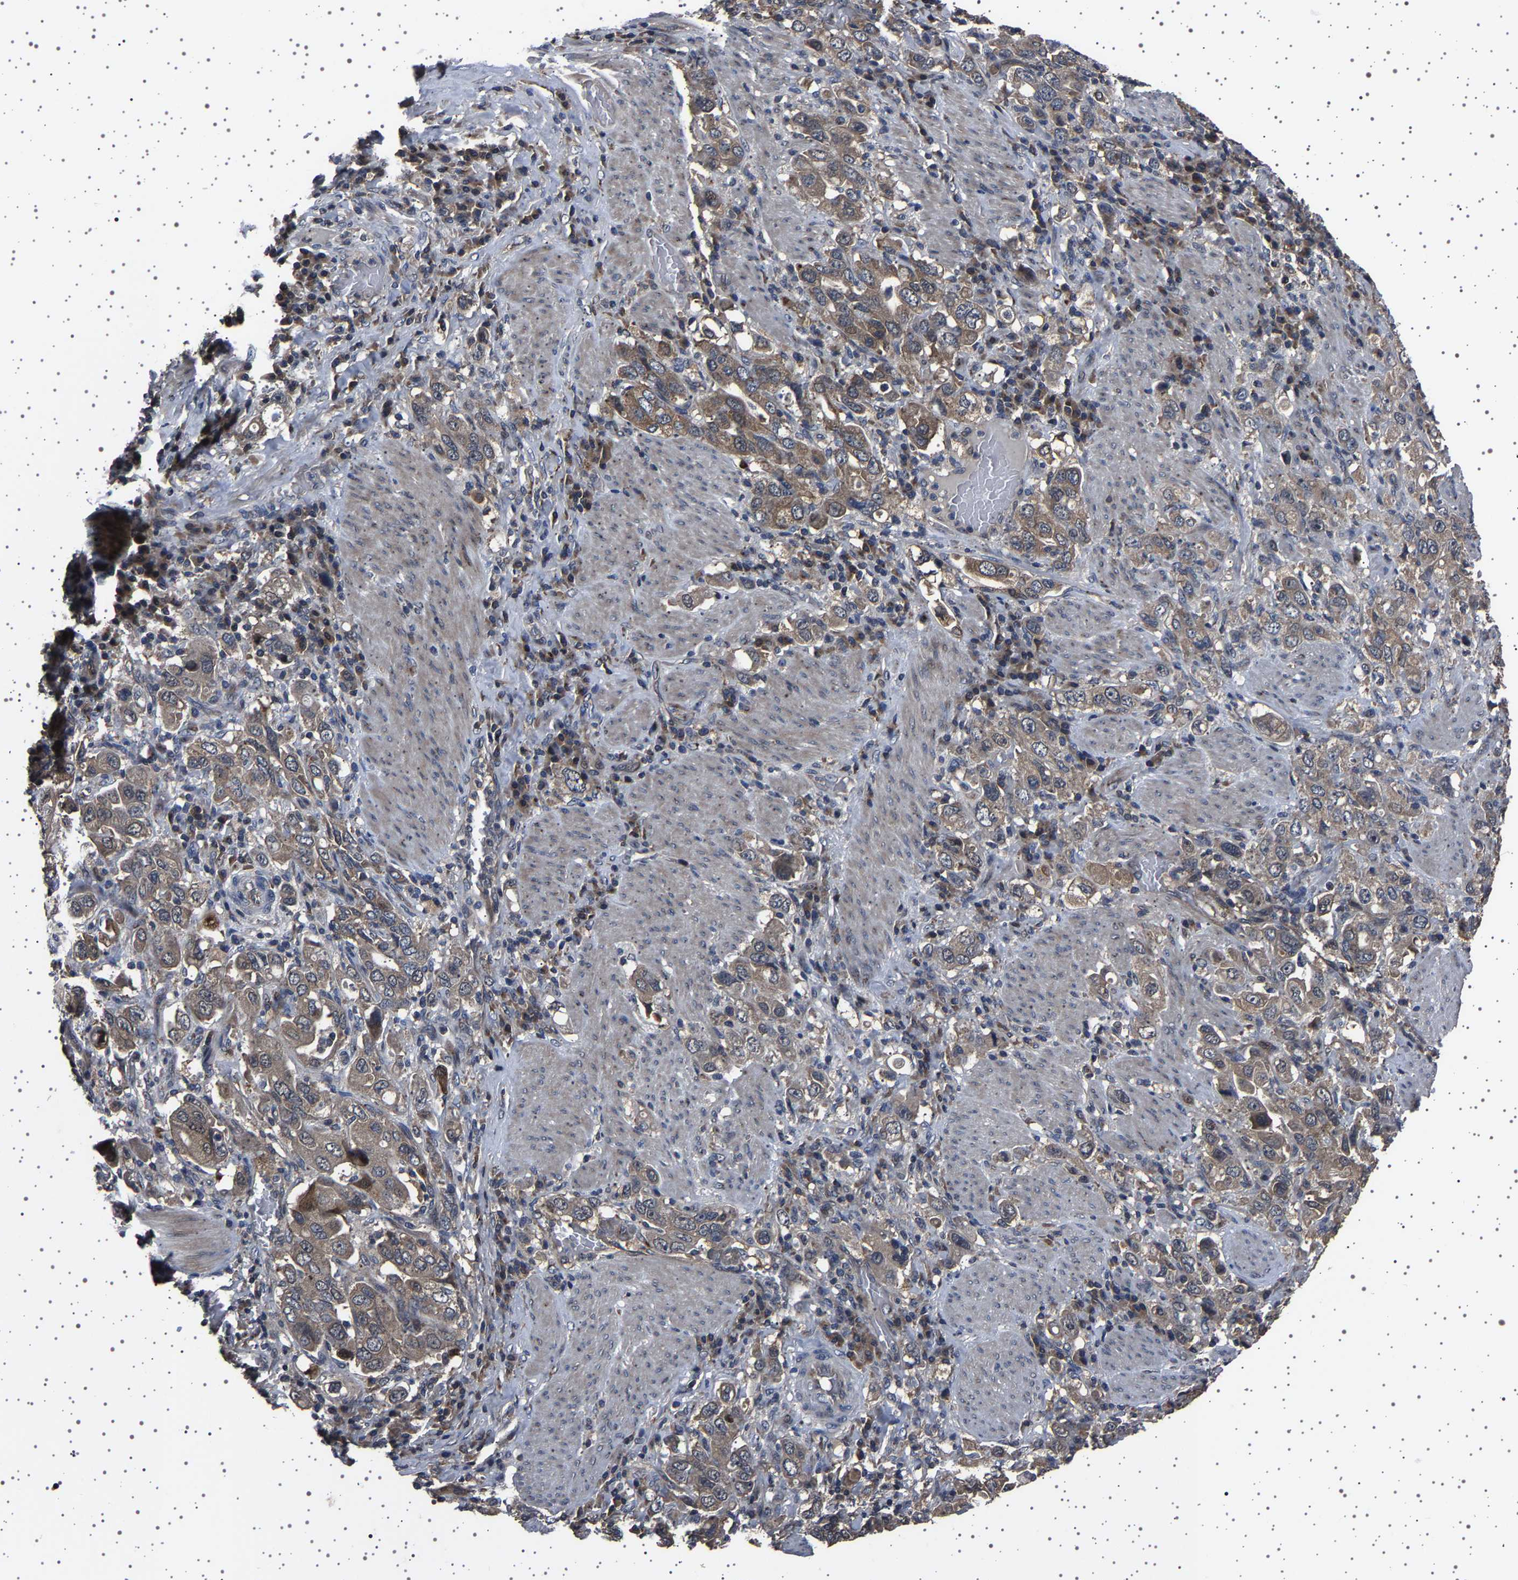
{"staining": {"intensity": "moderate", "quantity": ">75%", "location": "cytoplasmic/membranous"}, "tissue": "stomach cancer", "cell_type": "Tumor cells", "image_type": "cancer", "snomed": [{"axis": "morphology", "description": "Adenocarcinoma, NOS"}, {"axis": "topography", "description": "Stomach, upper"}], "caption": "An image of human stomach cancer (adenocarcinoma) stained for a protein demonstrates moderate cytoplasmic/membranous brown staining in tumor cells. (DAB IHC, brown staining for protein, blue staining for nuclei).", "gene": "NCKAP1", "patient": {"sex": "male", "age": 62}}